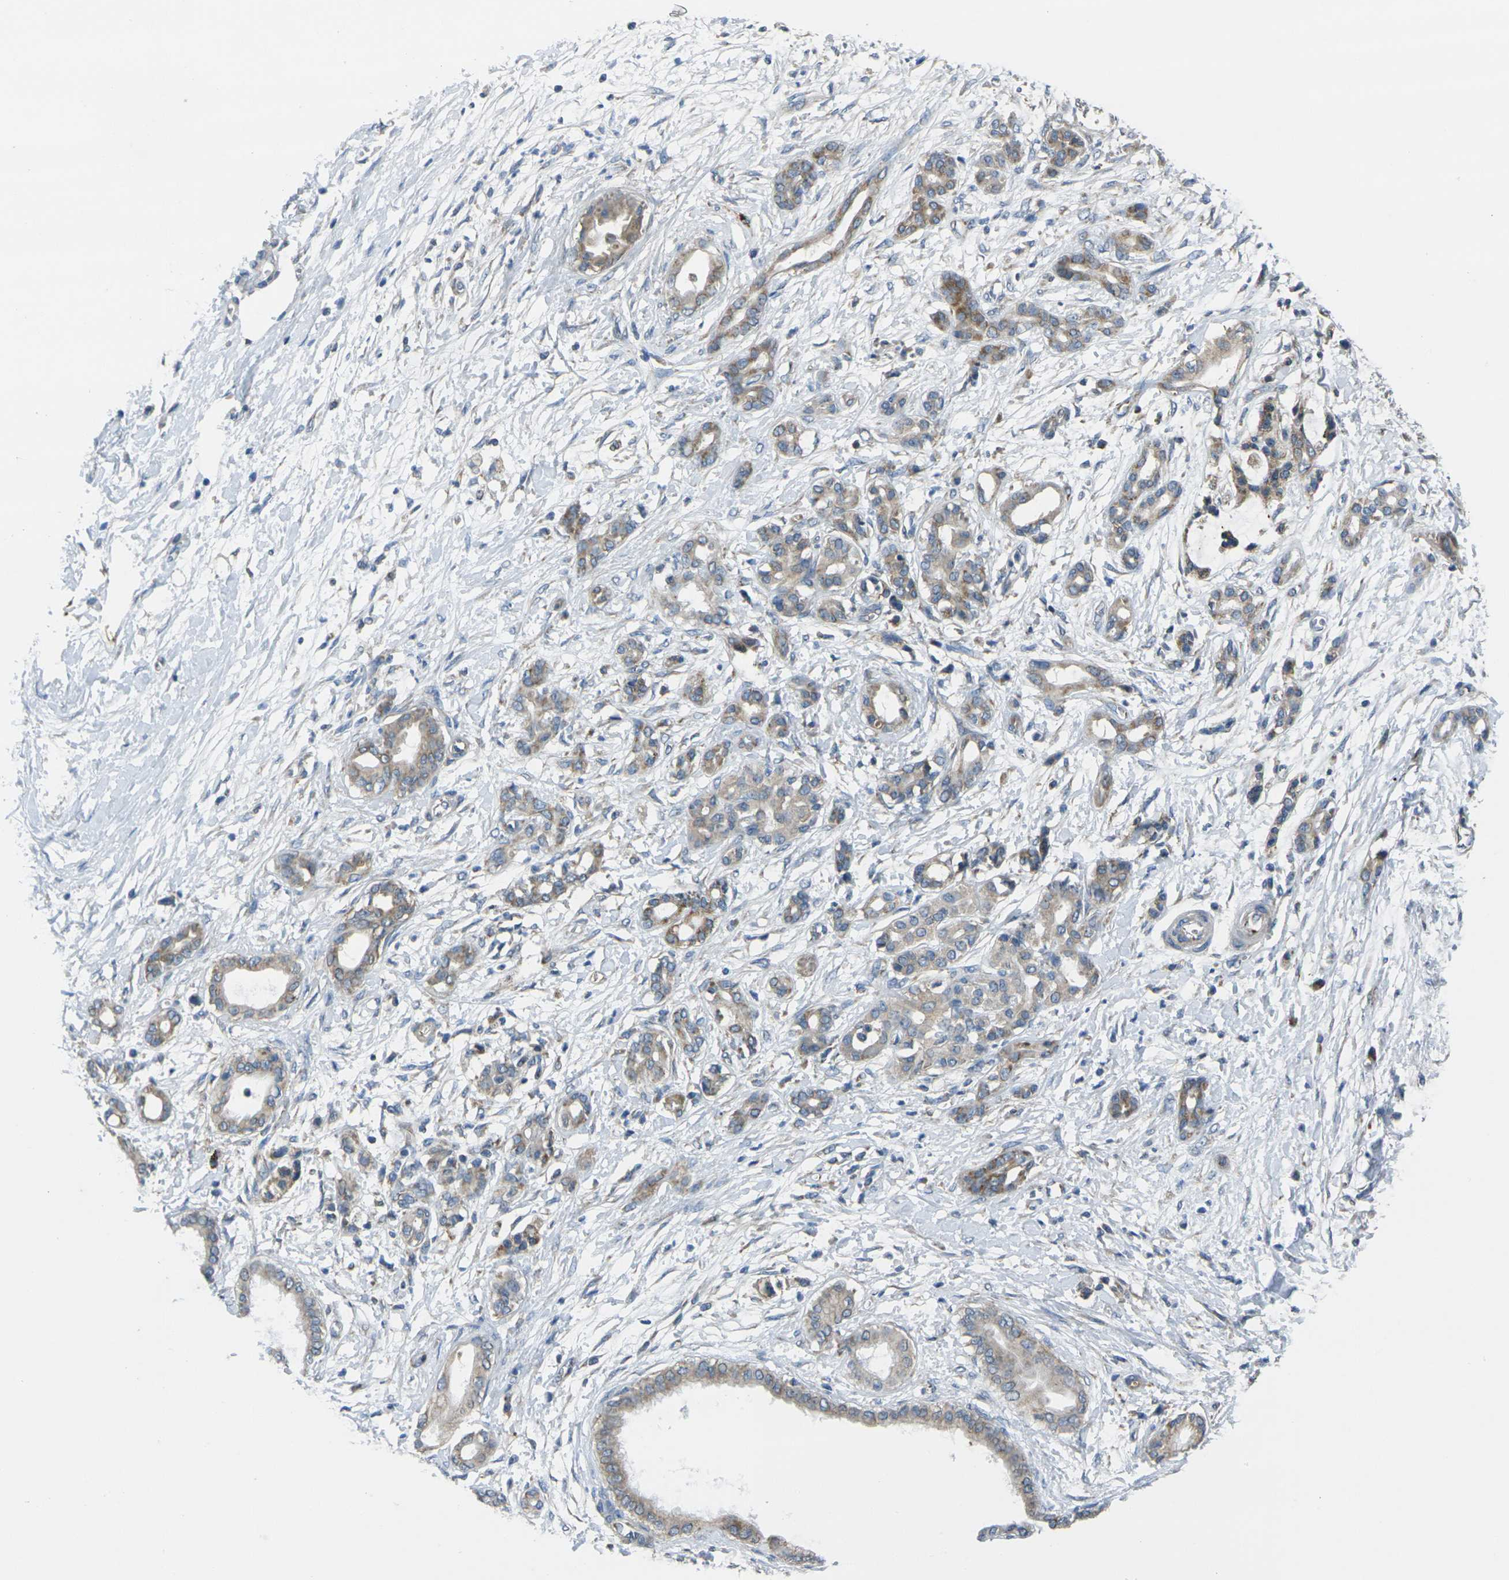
{"staining": {"intensity": "weak", "quantity": ">75%", "location": "cytoplasmic/membranous"}, "tissue": "pancreatic cancer", "cell_type": "Tumor cells", "image_type": "cancer", "snomed": [{"axis": "morphology", "description": "Adenocarcinoma, NOS"}, {"axis": "topography", "description": "Pancreas"}], "caption": "A photomicrograph of human adenocarcinoma (pancreatic) stained for a protein exhibits weak cytoplasmic/membranous brown staining in tumor cells.", "gene": "TMEM120B", "patient": {"sex": "male", "age": 56}}